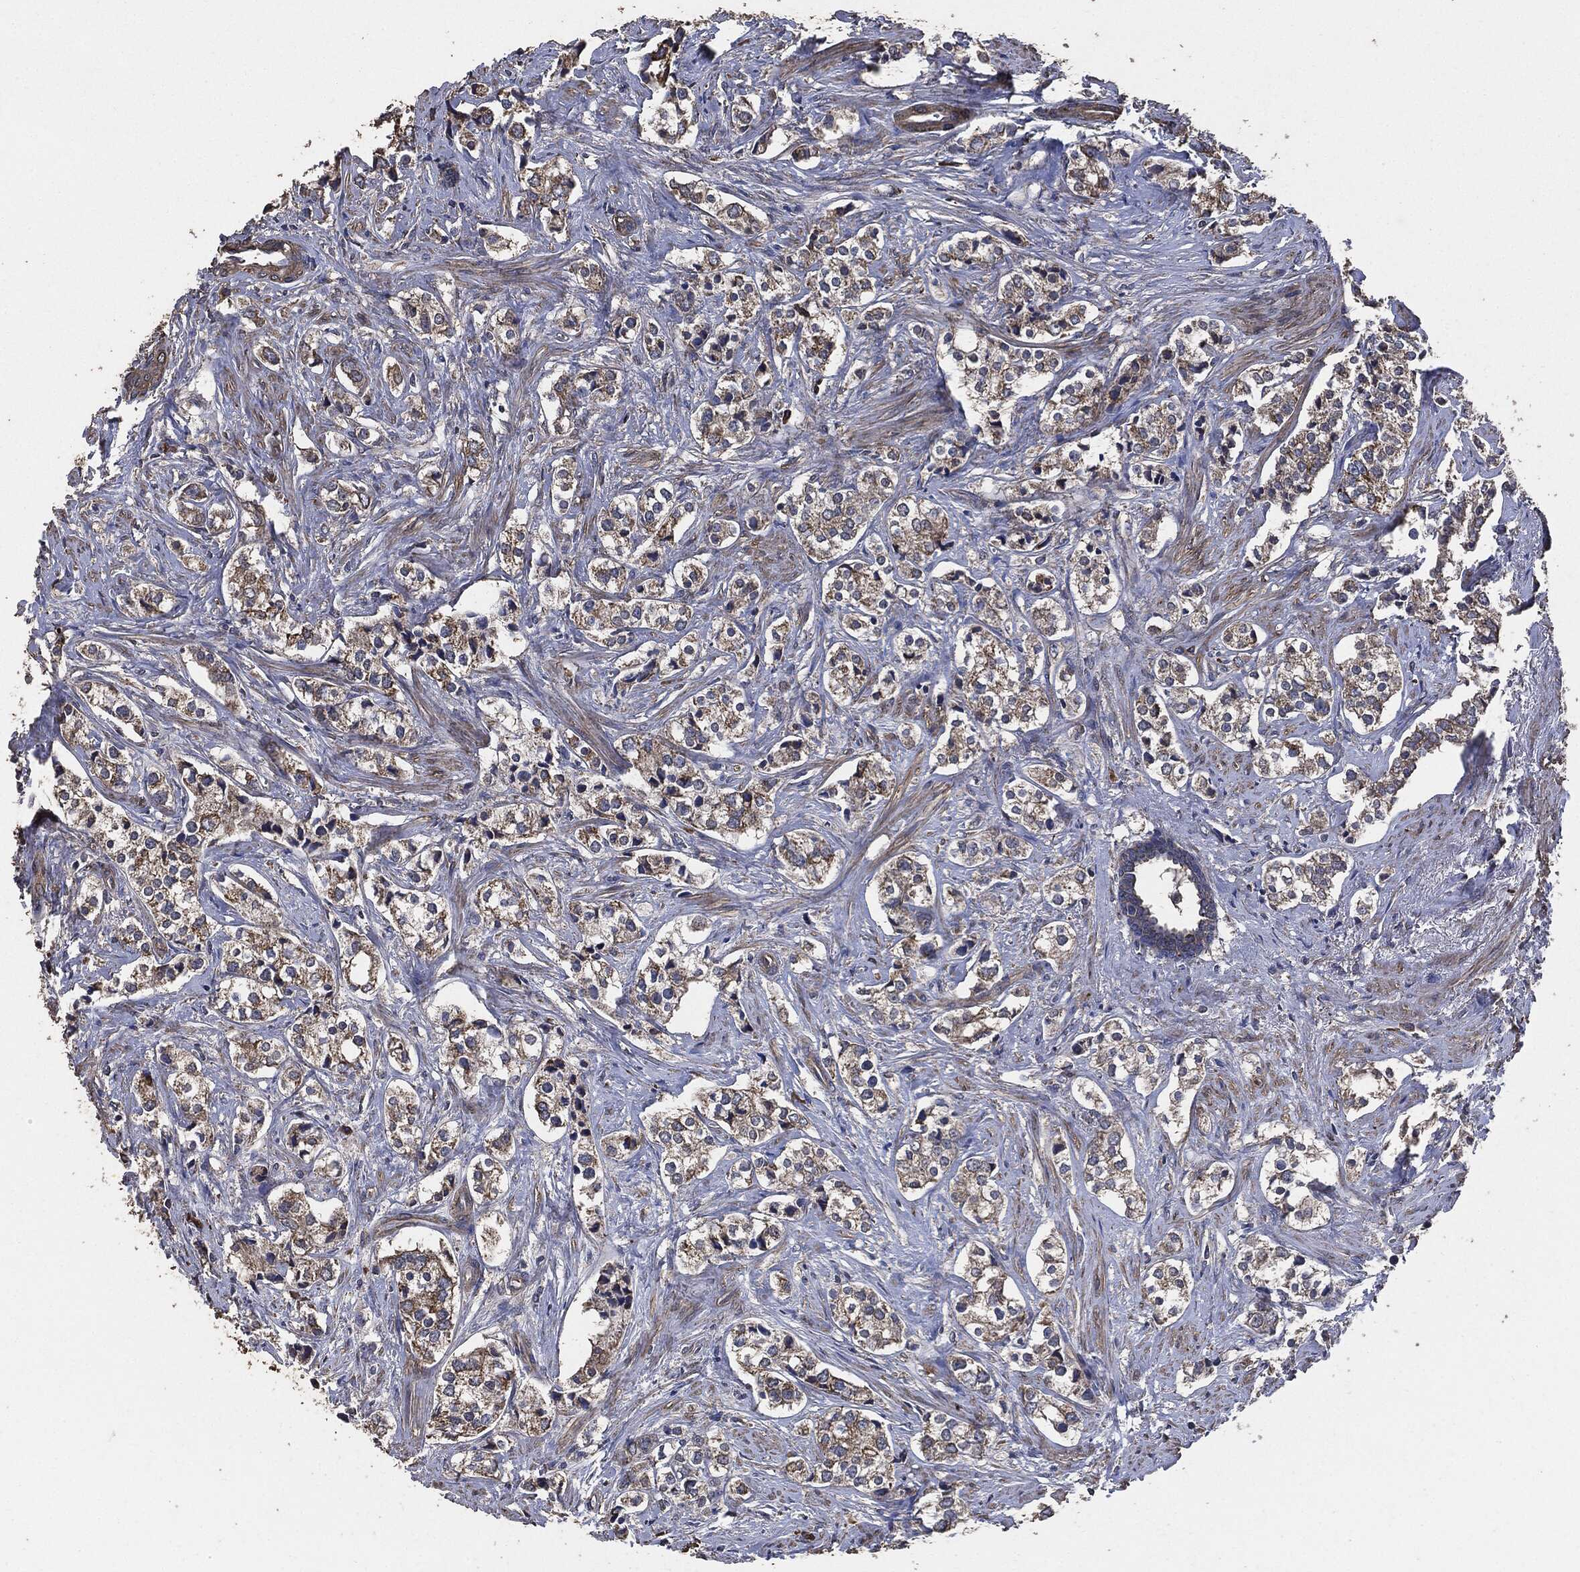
{"staining": {"intensity": "moderate", "quantity": "25%-75%", "location": "cytoplasmic/membranous"}, "tissue": "prostate cancer", "cell_type": "Tumor cells", "image_type": "cancer", "snomed": [{"axis": "morphology", "description": "Adenocarcinoma, NOS"}, {"axis": "topography", "description": "Prostate and seminal vesicle, NOS"}], "caption": "DAB (3,3'-diaminobenzidine) immunohistochemical staining of prostate adenocarcinoma demonstrates moderate cytoplasmic/membranous protein staining in approximately 25%-75% of tumor cells.", "gene": "STK3", "patient": {"sex": "male", "age": 63}}